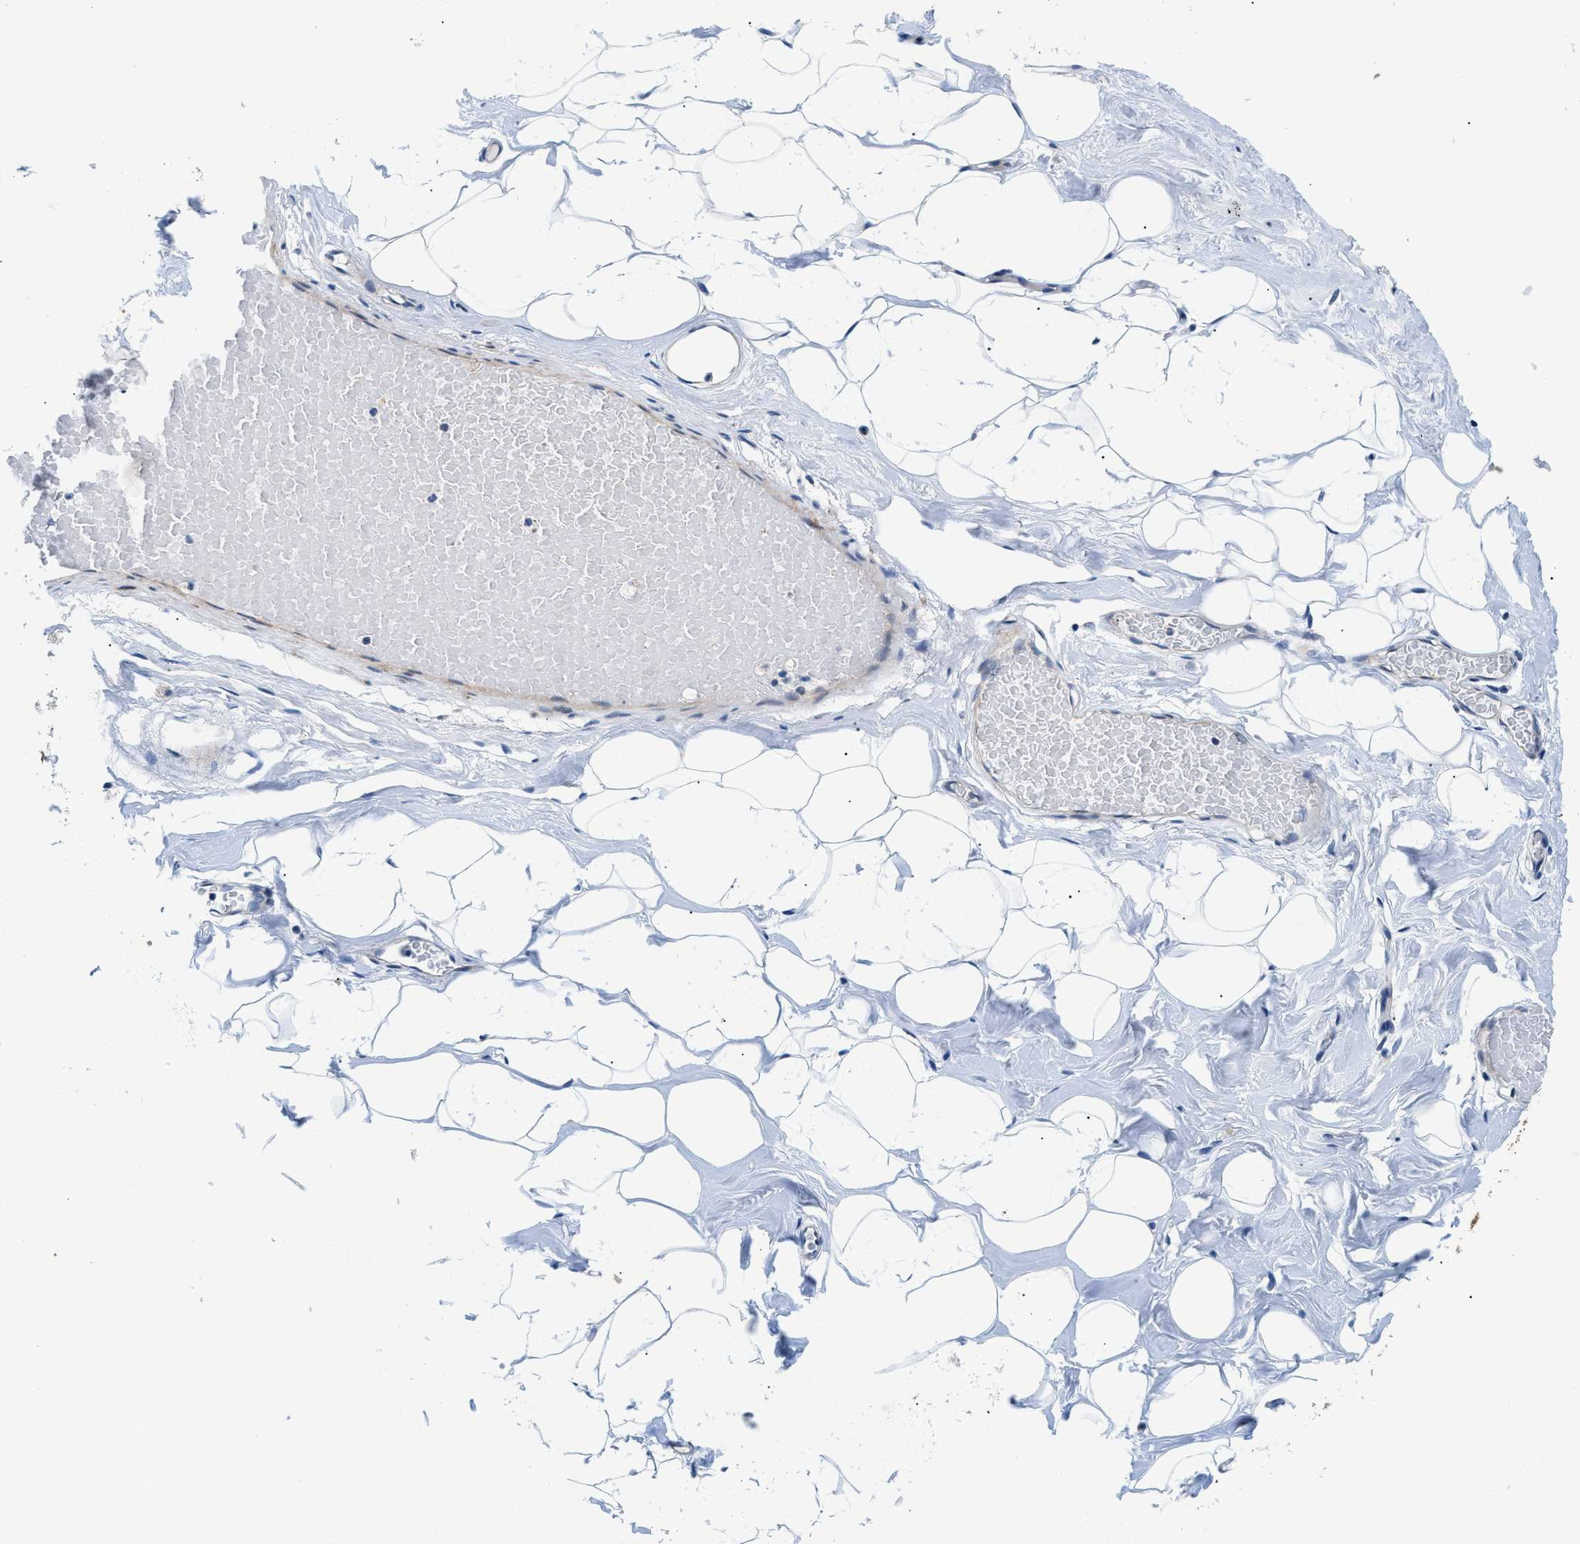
{"staining": {"intensity": "negative", "quantity": "none", "location": "none"}, "tissue": "breast", "cell_type": "Adipocytes", "image_type": "normal", "snomed": [{"axis": "morphology", "description": "Normal tissue, NOS"}, {"axis": "topography", "description": "Breast"}], "caption": "An image of breast stained for a protein demonstrates no brown staining in adipocytes.", "gene": "FDCSP", "patient": {"sex": "female", "age": 75}}